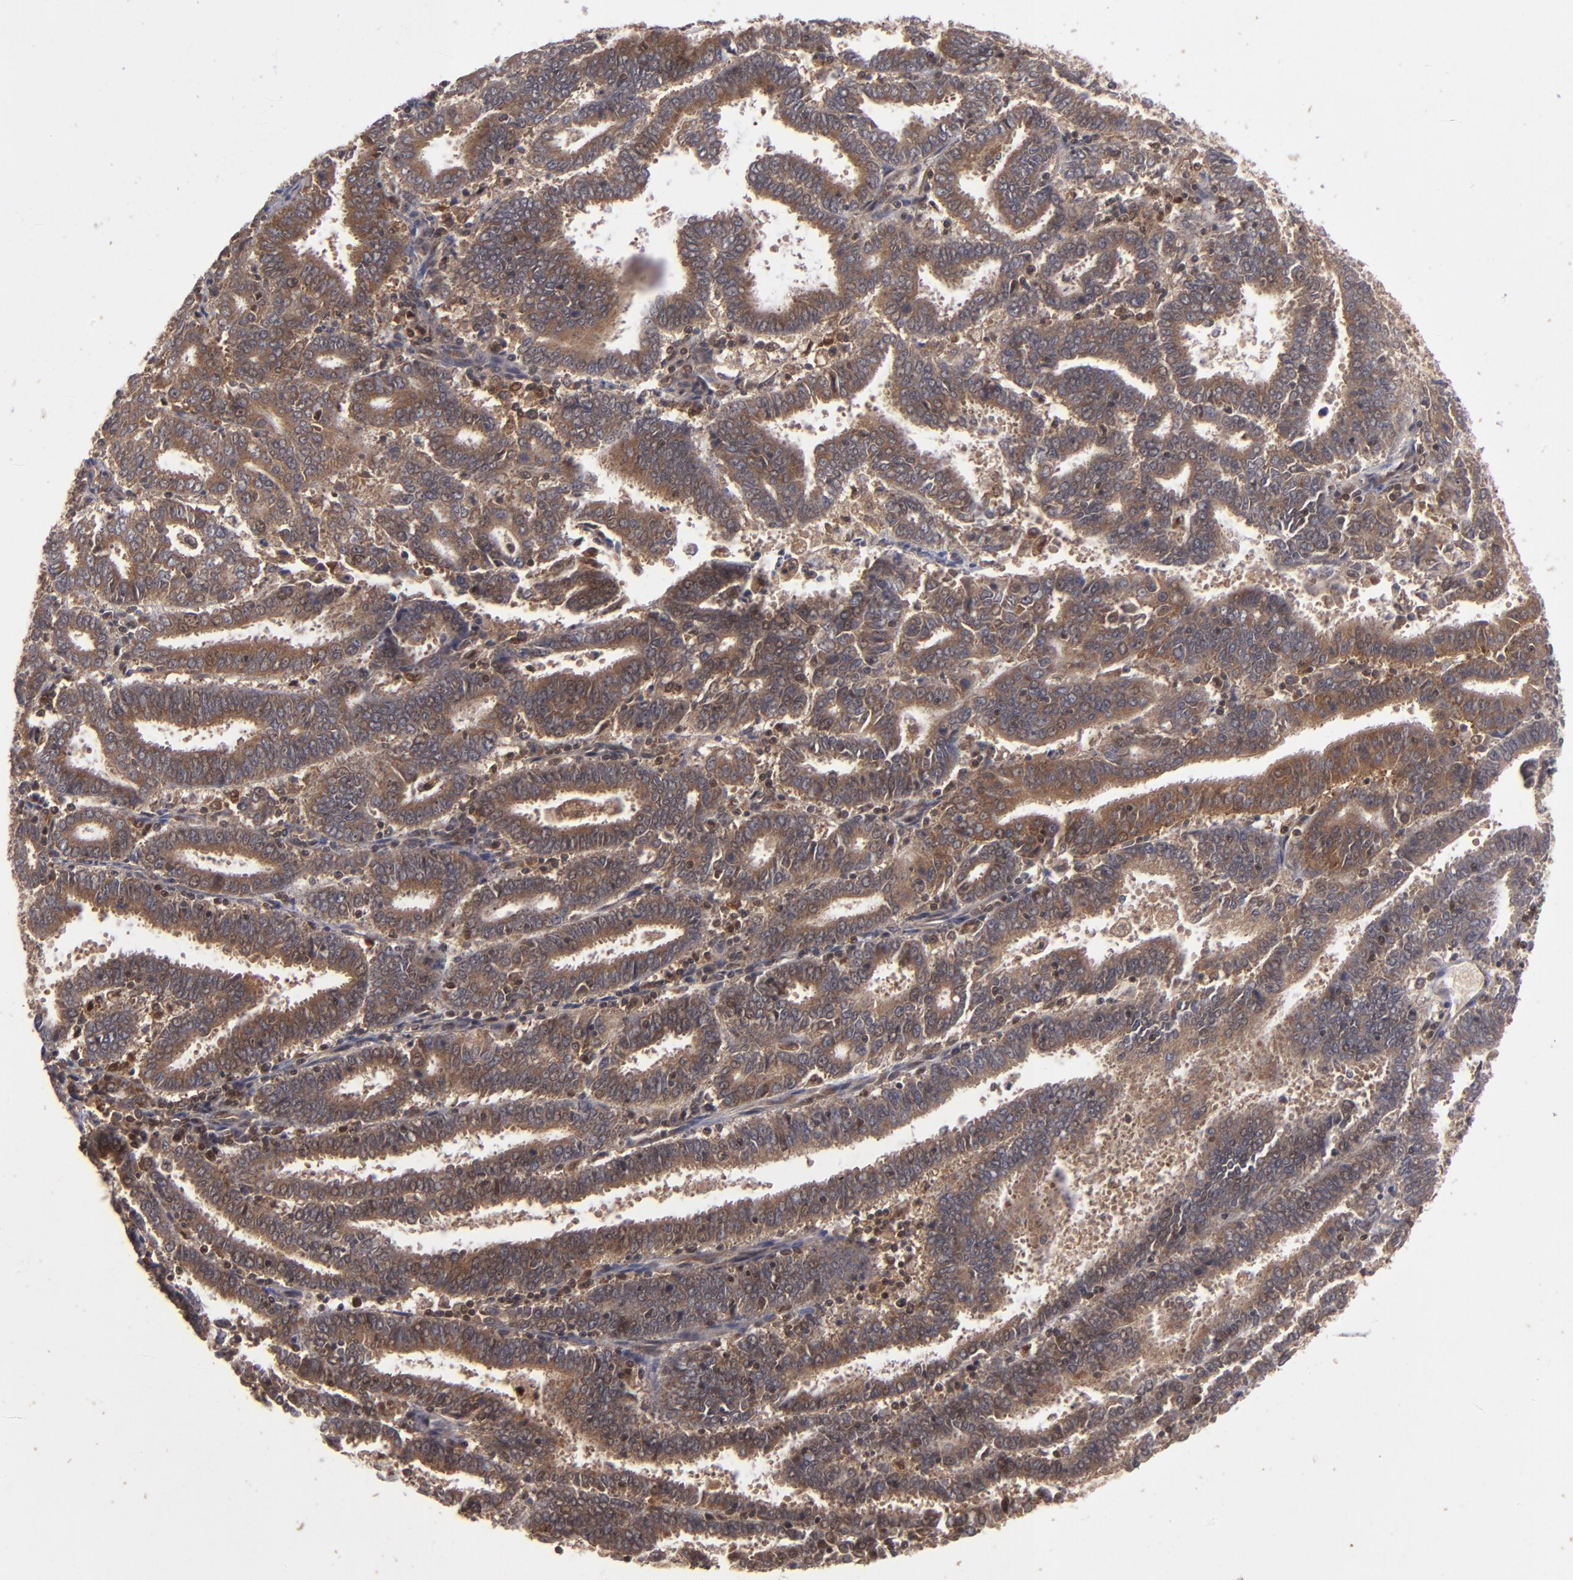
{"staining": {"intensity": "moderate", "quantity": ">75%", "location": "cytoplasmic/membranous"}, "tissue": "endometrial cancer", "cell_type": "Tumor cells", "image_type": "cancer", "snomed": [{"axis": "morphology", "description": "Adenocarcinoma, NOS"}, {"axis": "topography", "description": "Uterus"}], "caption": "Human endometrial cancer (adenocarcinoma) stained with a protein marker displays moderate staining in tumor cells.", "gene": "BDKRB1", "patient": {"sex": "female", "age": 83}}